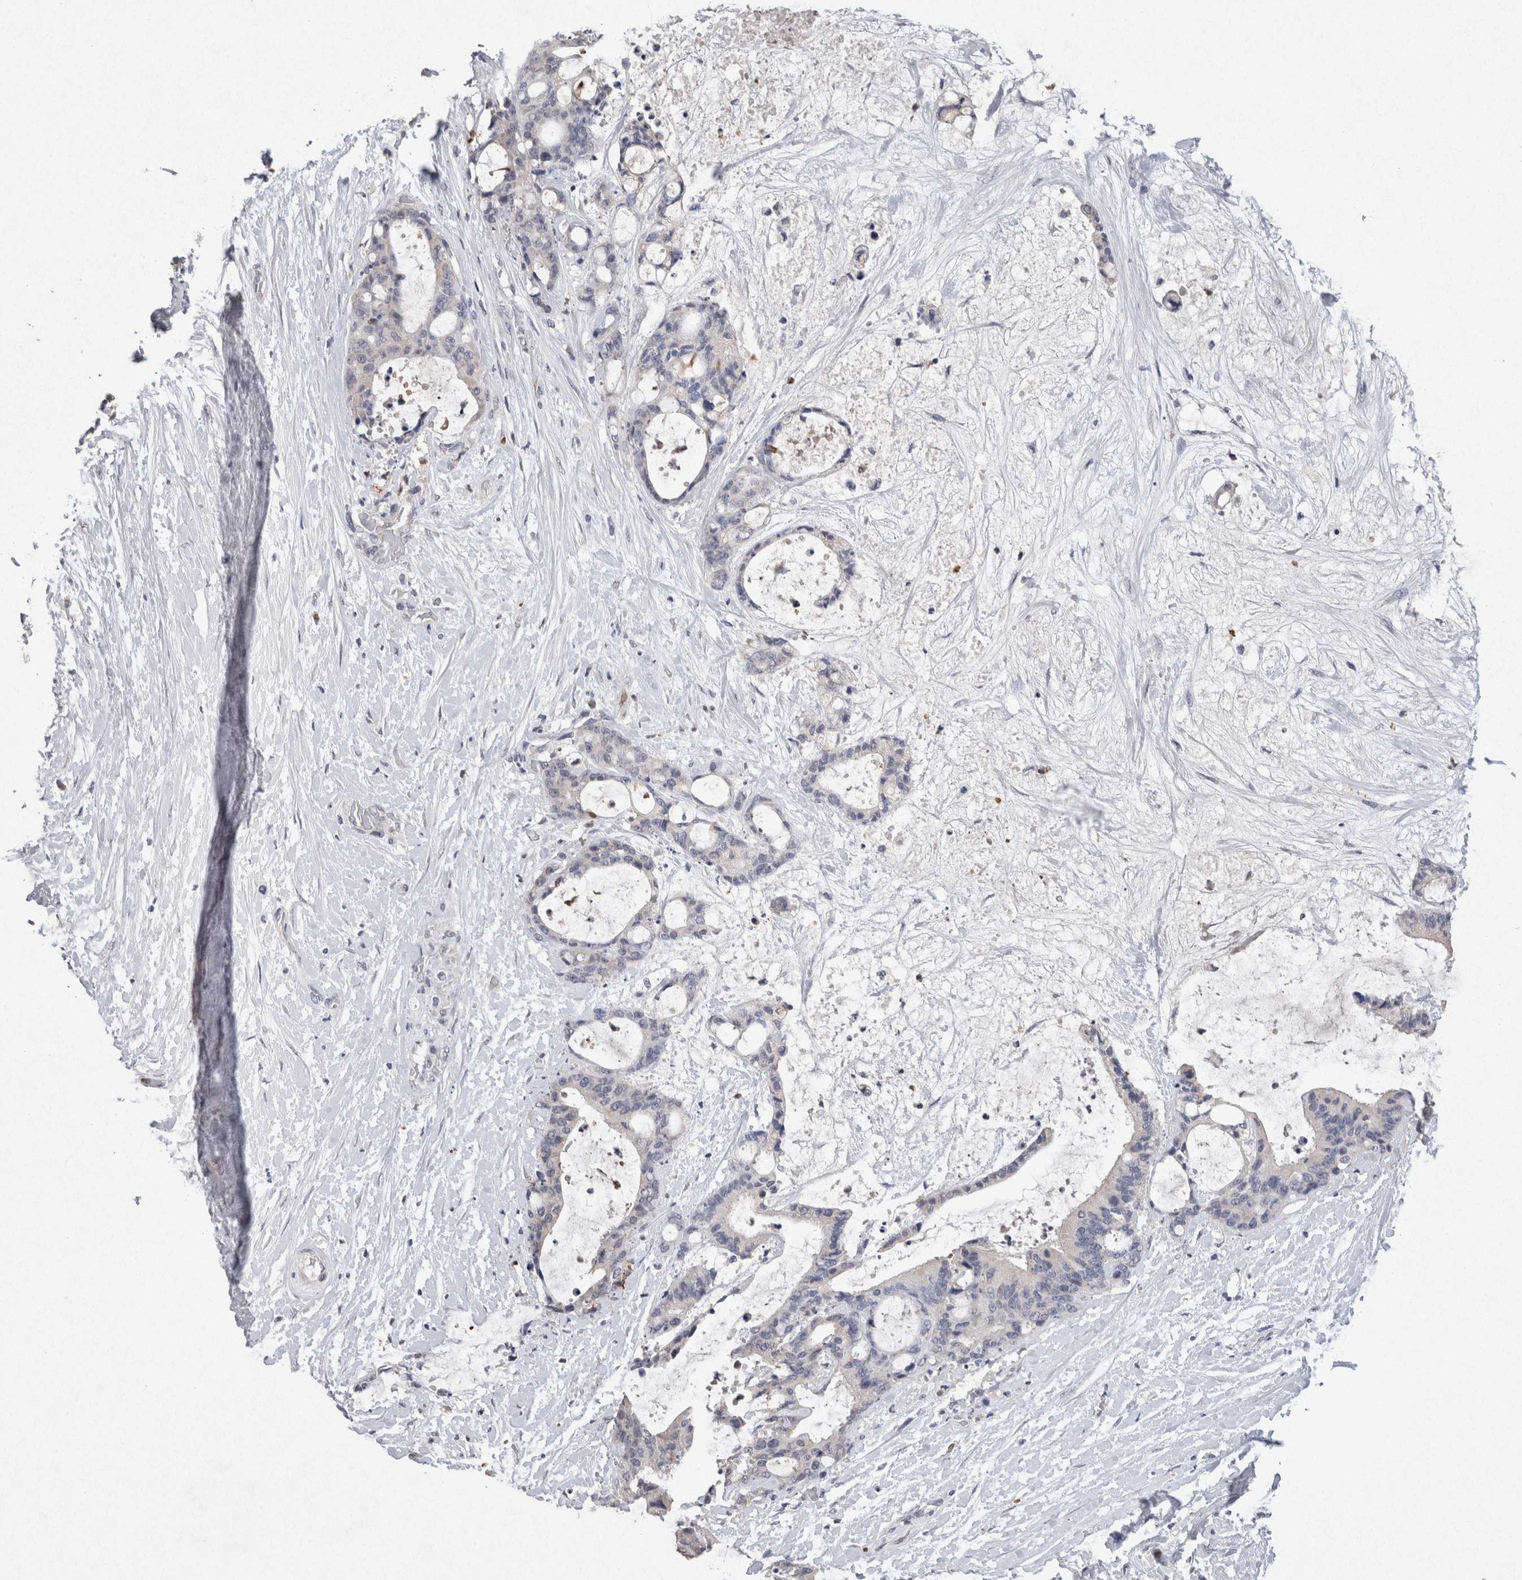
{"staining": {"intensity": "negative", "quantity": "none", "location": "none"}, "tissue": "liver cancer", "cell_type": "Tumor cells", "image_type": "cancer", "snomed": [{"axis": "morphology", "description": "Cholangiocarcinoma"}, {"axis": "topography", "description": "Liver"}], "caption": "Histopathology image shows no protein staining in tumor cells of liver cancer tissue.", "gene": "FABP7", "patient": {"sex": "female", "age": 73}}